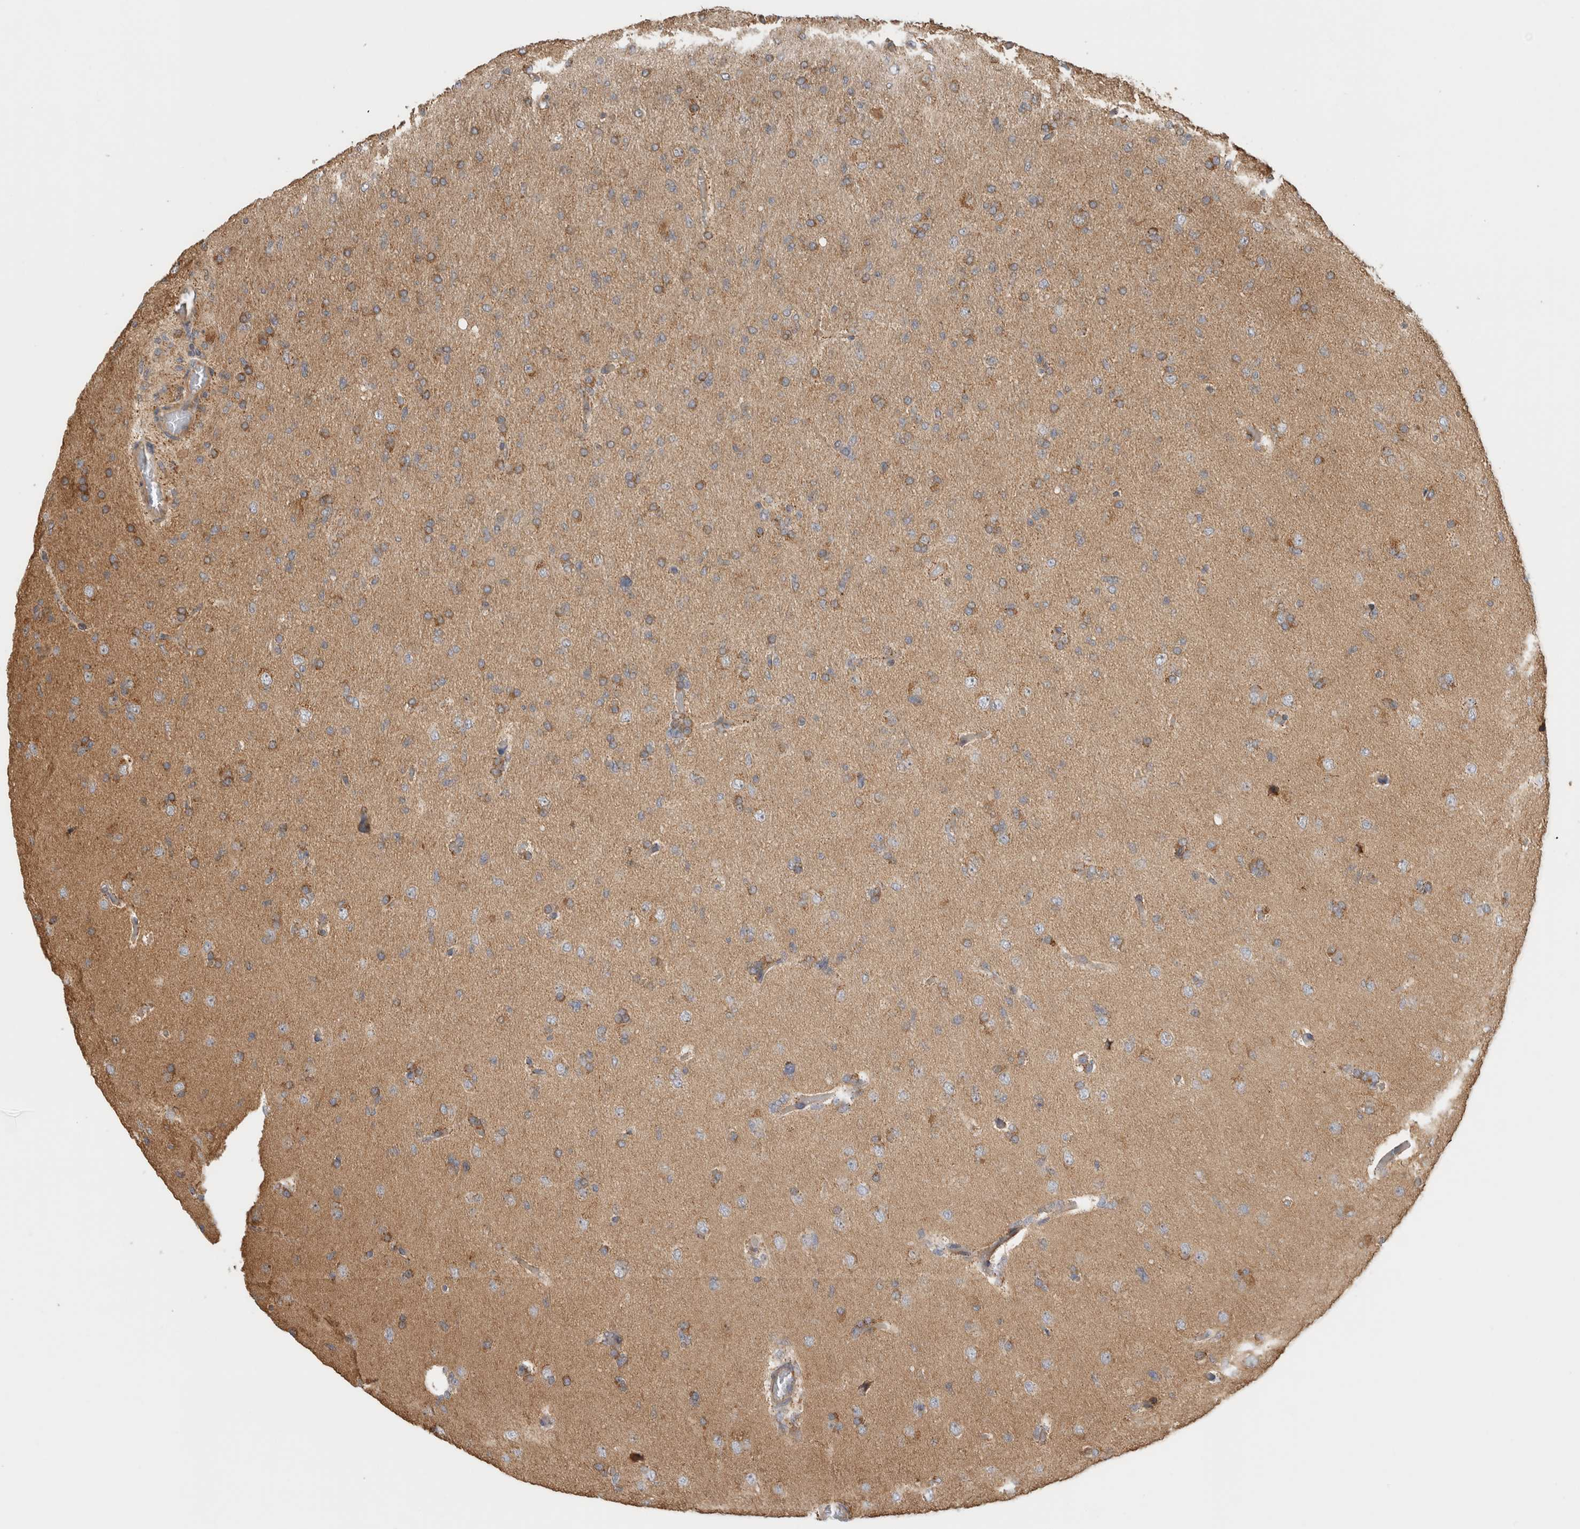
{"staining": {"intensity": "moderate", "quantity": "25%-75%", "location": "cytoplasmic/membranous"}, "tissue": "glioma", "cell_type": "Tumor cells", "image_type": "cancer", "snomed": [{"axis": "morphology", "description": "Glioma, malignant, High grade"}, {"axis": "topography", "description": "Cerebral cortex"}], "caption": "Immunohistochemistry histopathology image of neoplastic tissue: human malignant glioma (high-grade) stained using immunohistochemistry (IHC) exhibits medium levels of moderate protein expression localized specifically in the cytoplasmic/membranous of tumor cells, appearing as a cytoplasmic/membranous brown color.", "gene": "PCDHB15", "patient": {"sex": "female", "age": 36}}